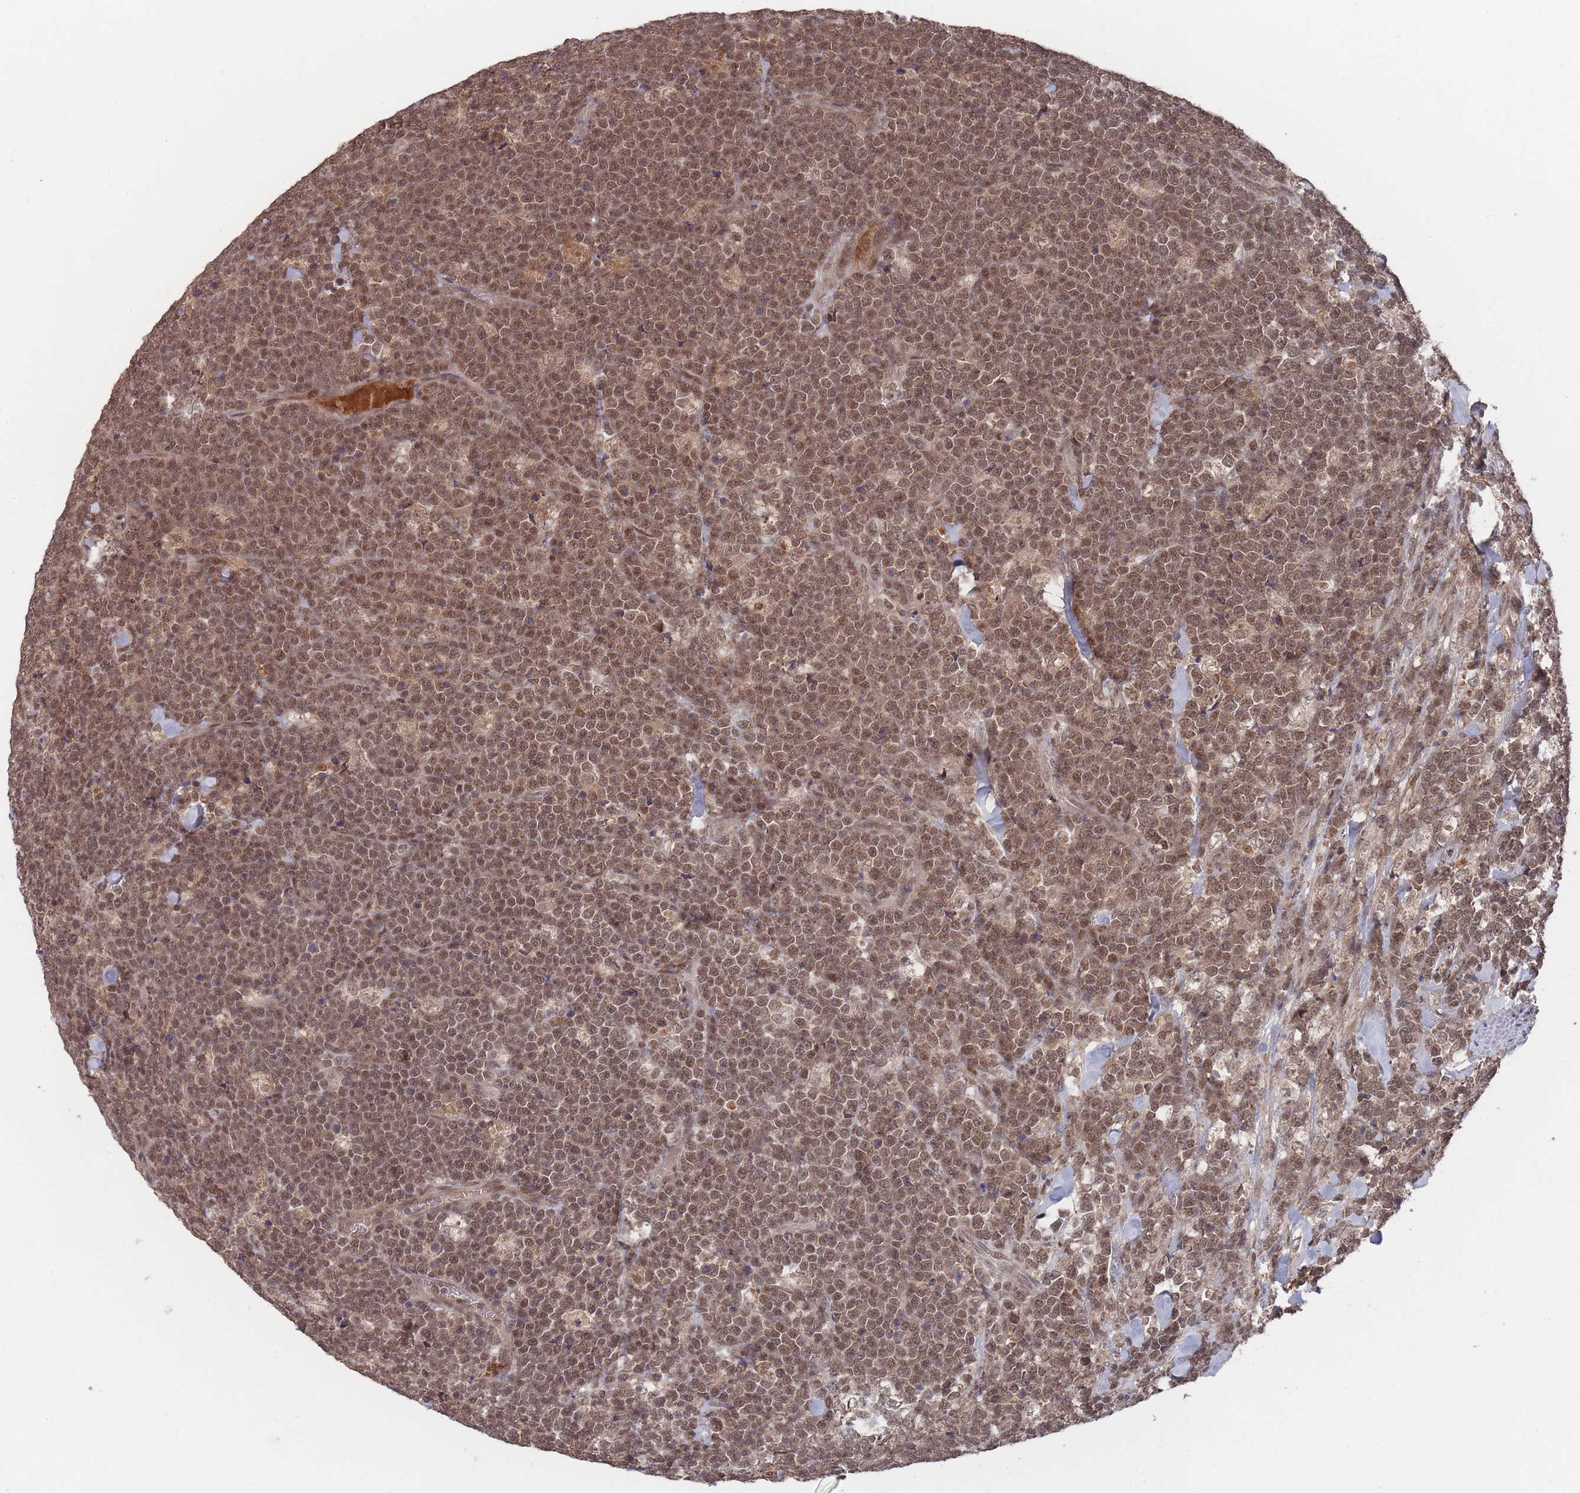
{"staining": {"intensity": "moderate", "quantity": ">75%", "location": "nuclear"}, "tissue": "lymphoma", "cell_type": "Tumor cells", "image_type": "cancer", "snomed": [{"axis": "morphology", "description": "Malignant lymphoma, non-Hodgkin's type, High grade"}, {"axis": "topography", "description": "Small intestine"}, {"axis": "topography", "description": "Colon"}], "caption": "Malignant lymphoma, non-Hodgkin's type (high-grade) stained with DAB immunohistochemistry (IHC) reveals medium levels of moderate nuclear staining in about >75% of tumor cells.", "gene": "SF3B1", "patient": {"sex": "male", "age": 8}}